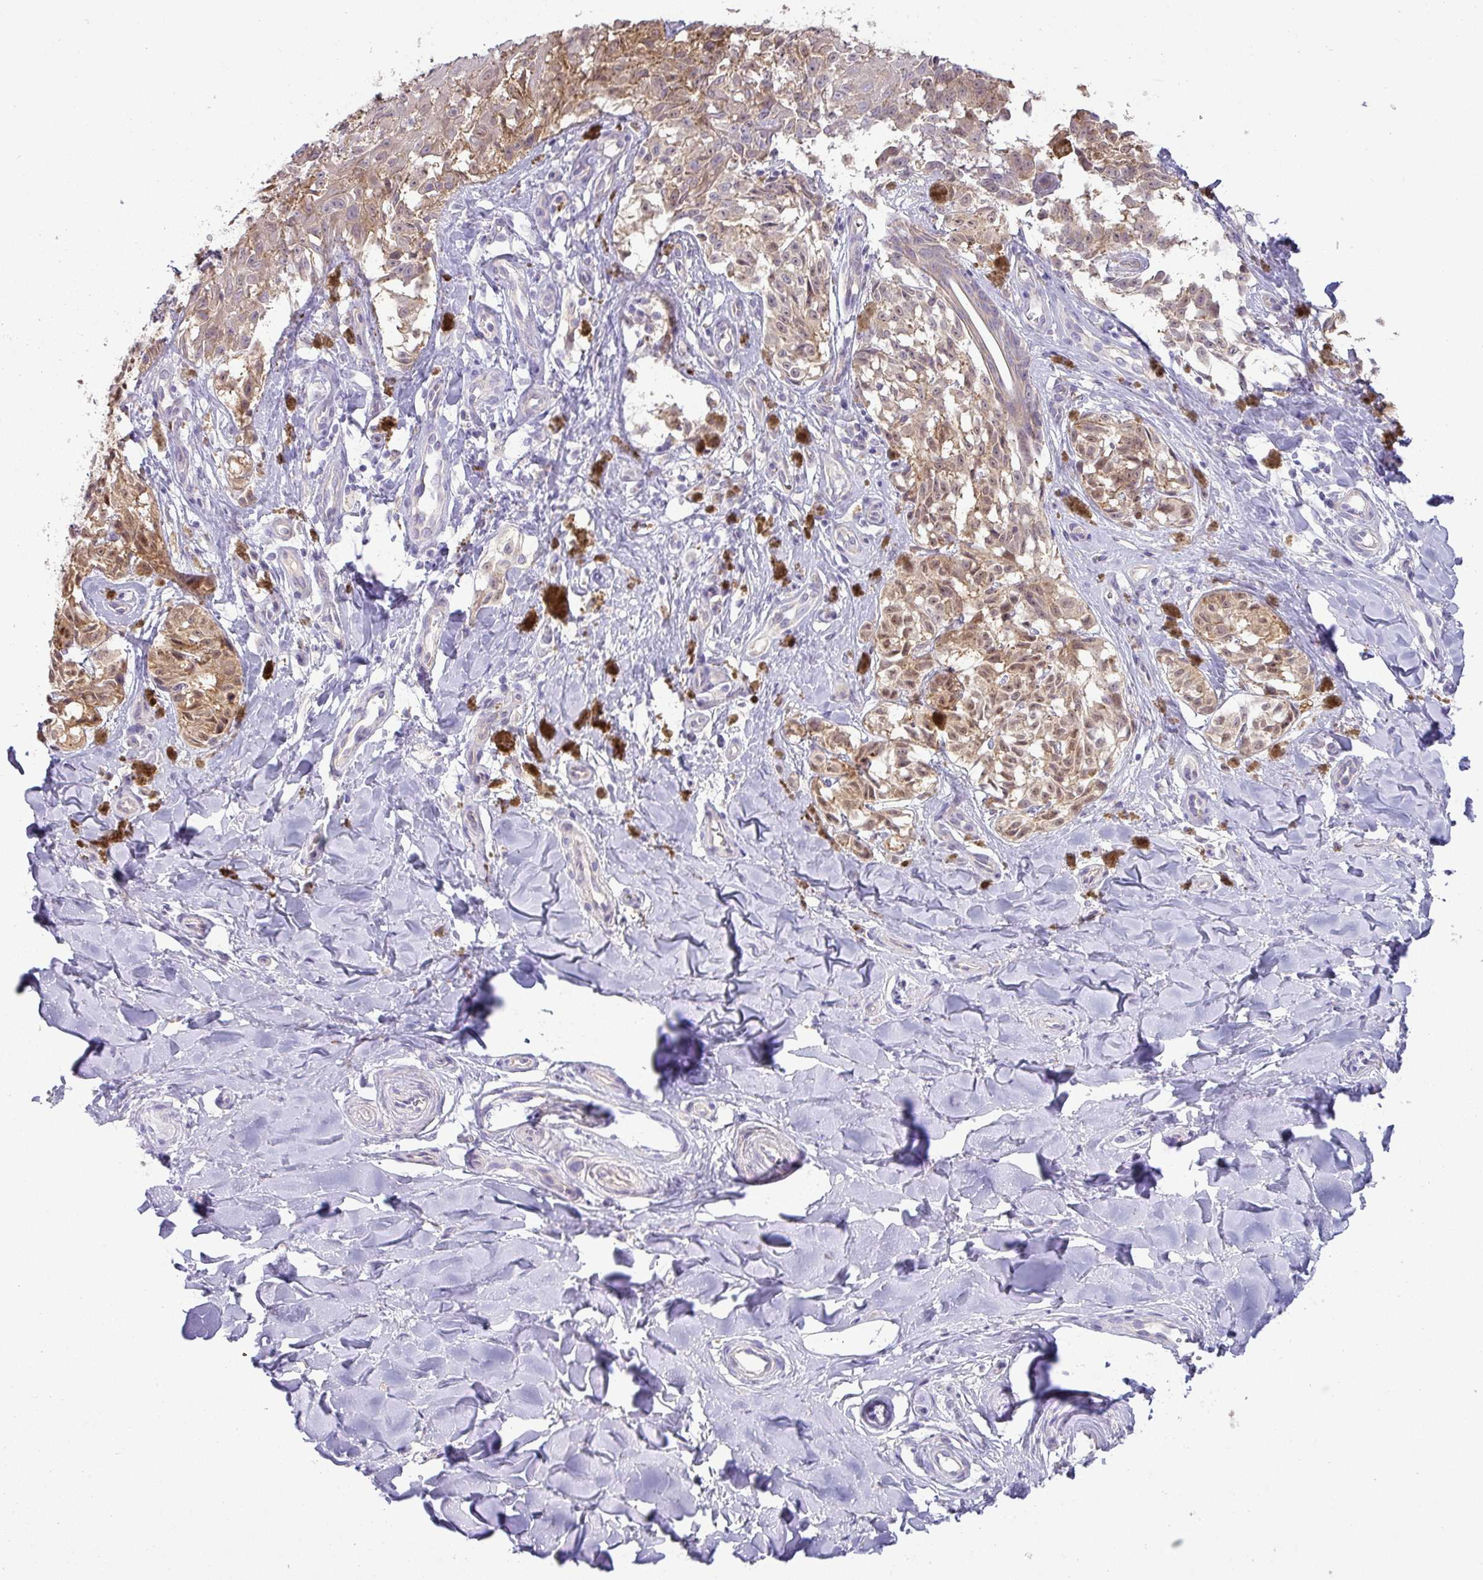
{"staining": {"intensity": "moderate", "quantity": ">75%", "location": "cytoplasmic/membranous"}, "tissue": "melanoma", "cell_type": "Tumor cells", "image_type": "cancer", "snomed": [{"axis": "morphology", "description": "Malignant melanoma, NOS"}, {"axis": "topography", "description": "Skin"}], "caption": "Protein staining by immunohistochemistry (IHC) demonstrates moderate cytoplasmic/membranous positivity in about >75% of tumor cells in malignant melanoma. The staining was performed using DAB, with brown indicating positive protein expression. Nuclei are stained blue with hematoxylin.", "gene": "GALNT12", "patient": {"sex": "female", "age": 65}}